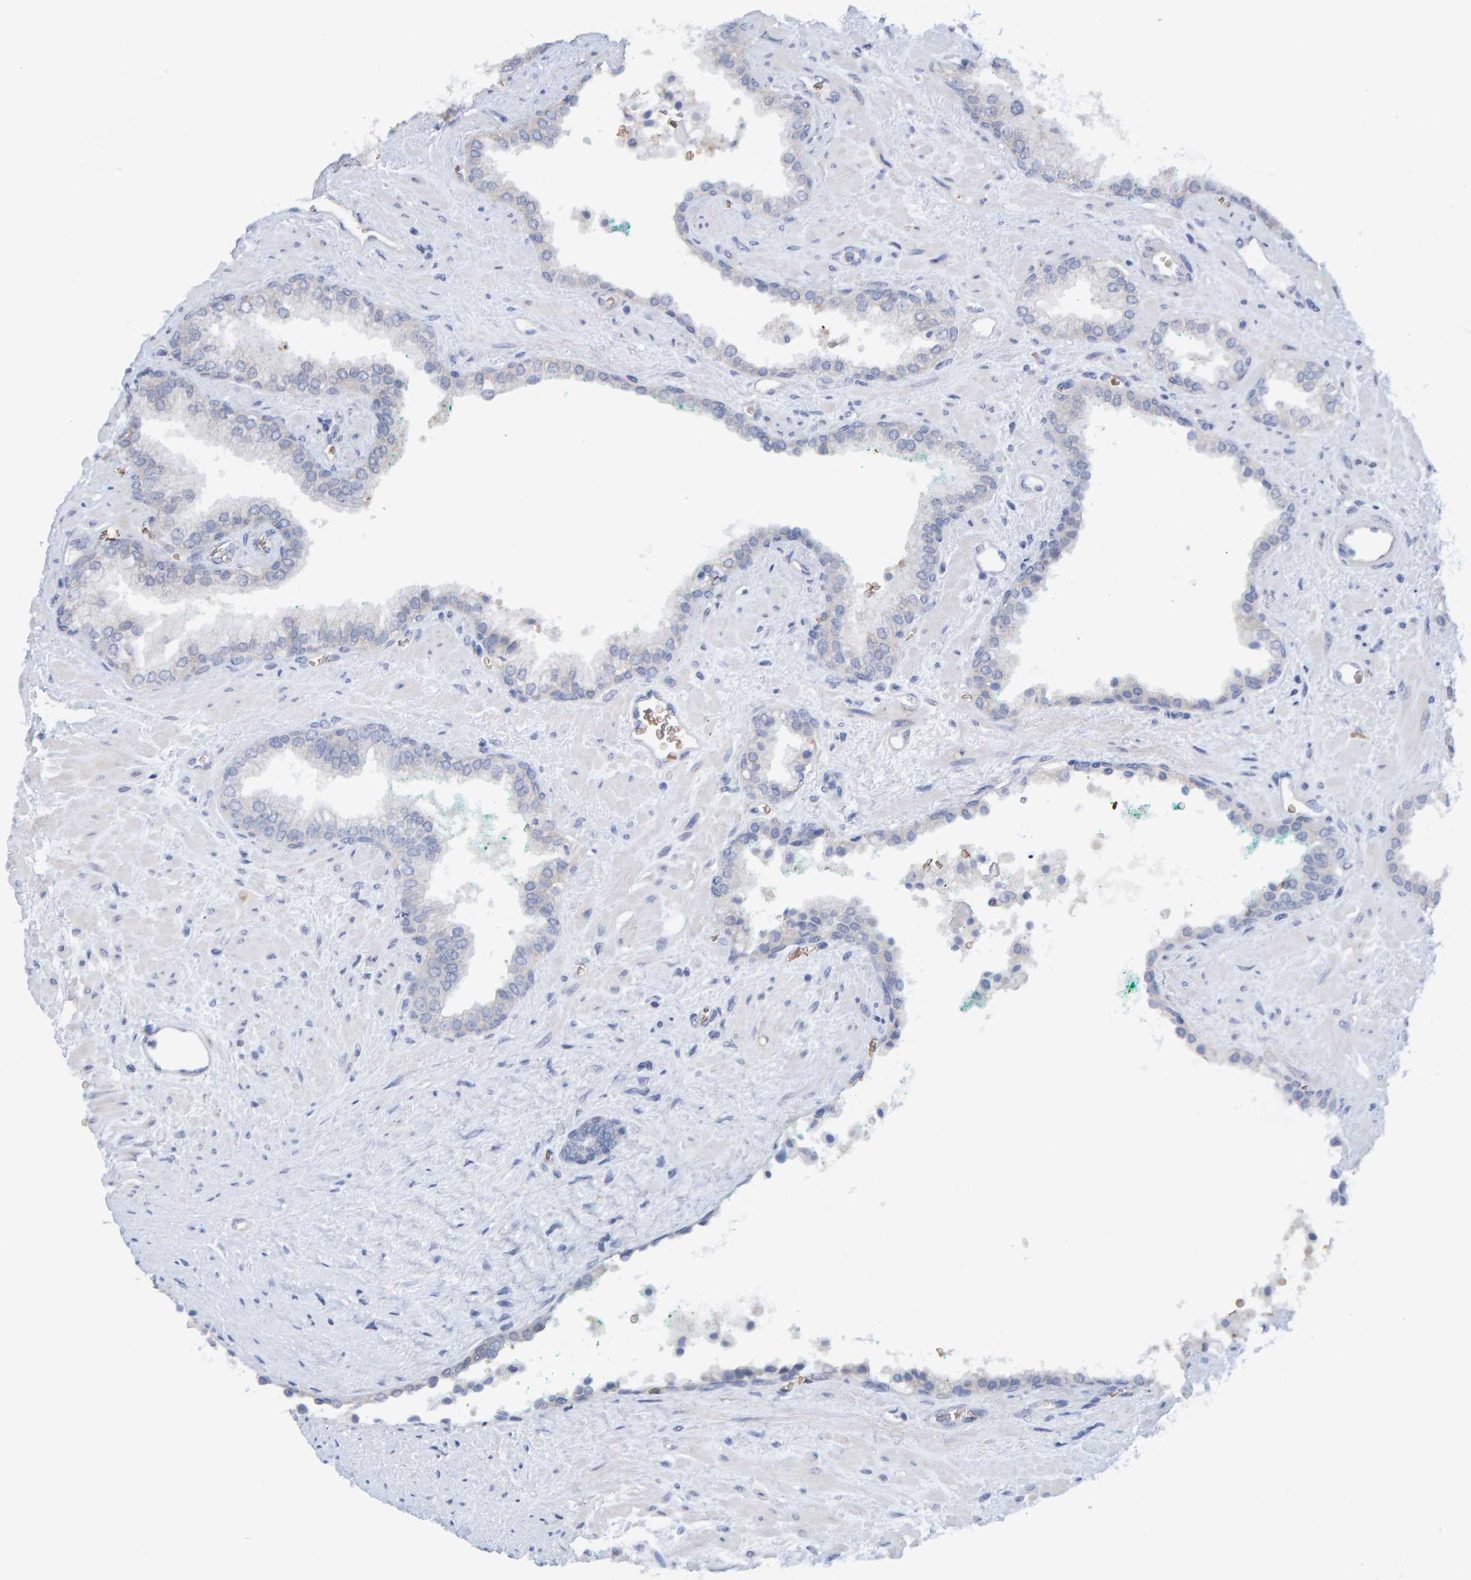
{"staining": {"intensity": "weak", "quantity": "<25%", "location": "cytoplasmic/membranous"}, "tissue": "prostate cancer", "cell_type": "Tumor cells", "image_type": "cancer", "snomed": [{"axis": "morphology", "description": "Adenocarcinoma, Low grade"}, {"axis": "topography", "description": "Prostate"}], "caption": "Adenocarcinoma (low-grade) (prostate) was stained to show a protein in brown. There is no significant staining in tumor cells.", "gene": "VPS9D1", "patient": {"sex": "male", "age": 71}}